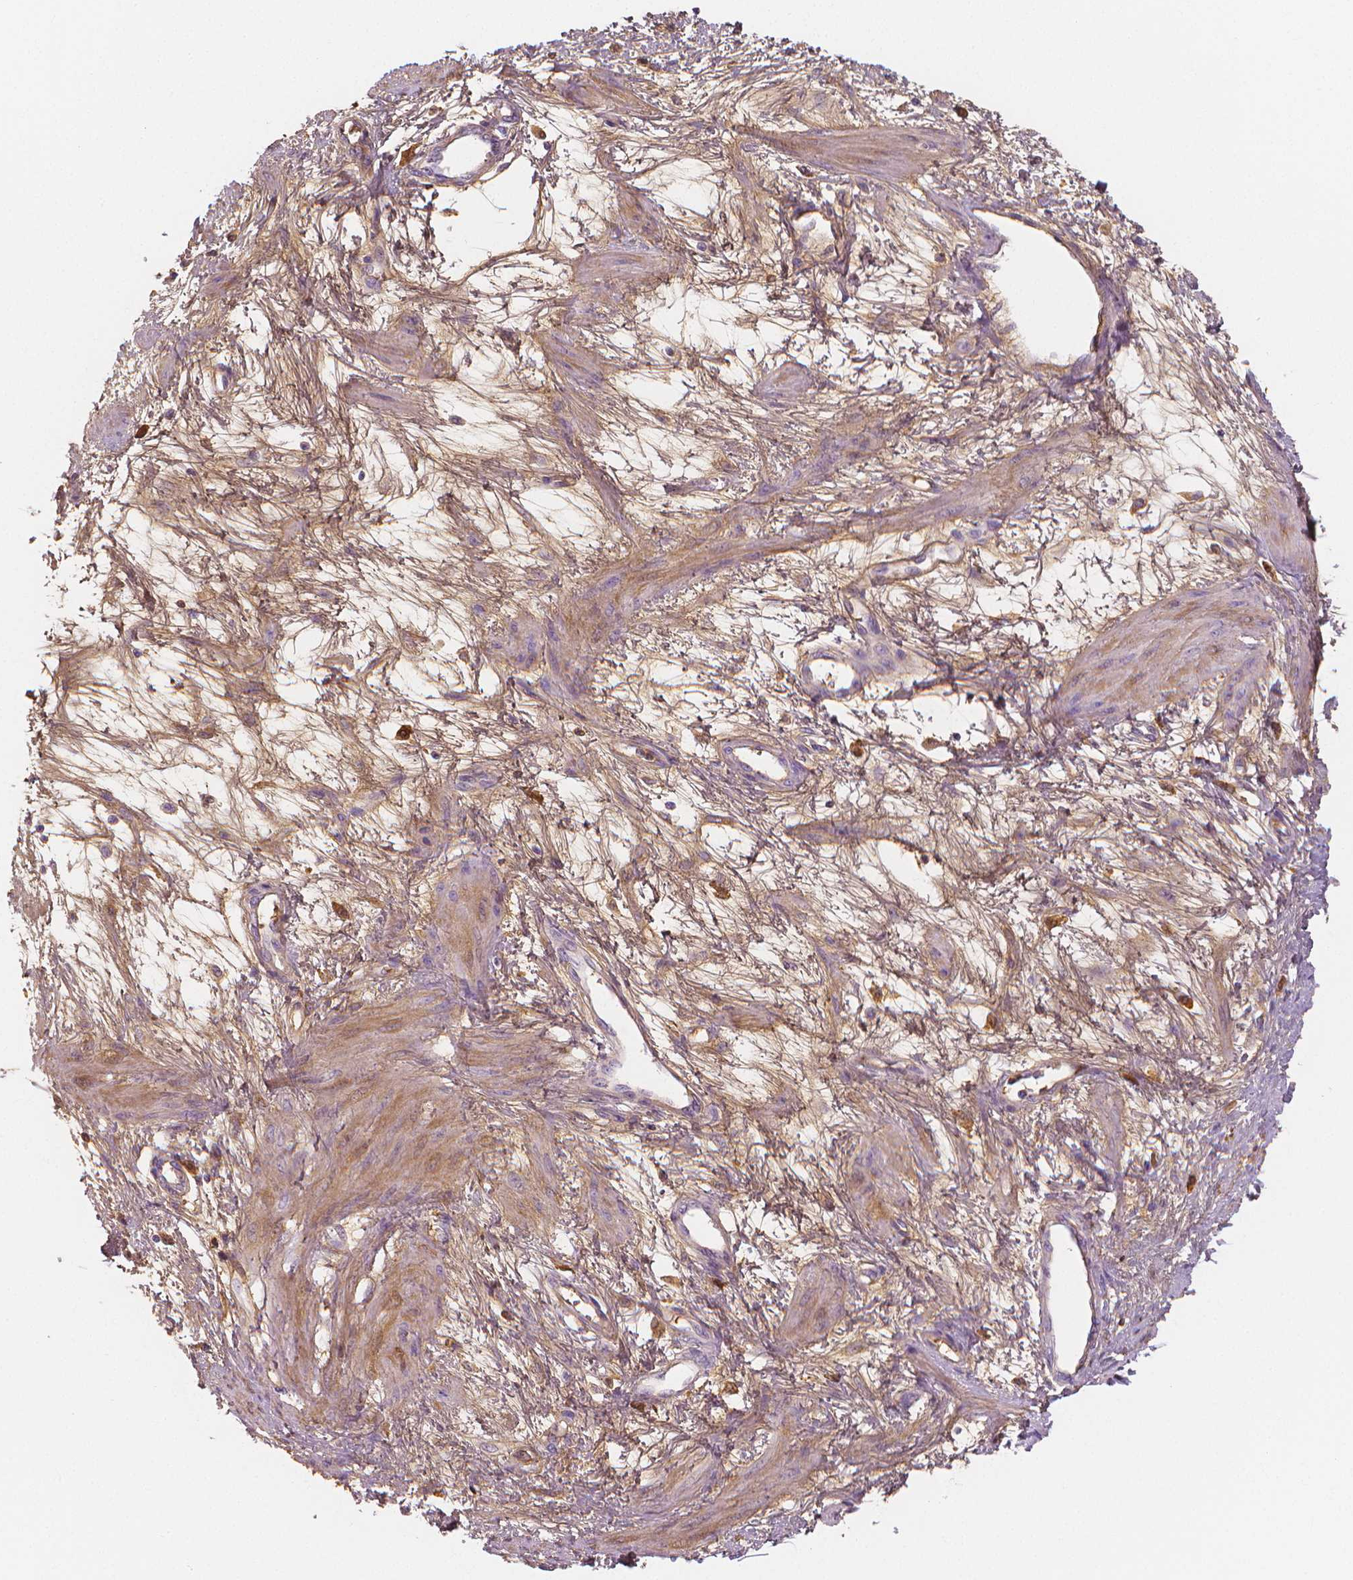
{"staining": {"intensity": "weak", "quantity": "<25%", "location": "cytoplasmic/membranous"}, "tissue": "smooth muscle", "cell_type": "Smooth muscle cells", "image_type": "normal", "snomed": [{"axis": "morphology", "description": "Normal tissue, NOS"}, {"axis": "topography", "description": "Smooth muscle"}, {"axis": "topography", "description": "Uterus"}], "caption": "Protein analysis of unremarkable smooth muscle shows no significant positivity in smooth muscle cells. The staining is performed using DAB brown chromogen with nuclei counter-stained in using hematoxylin.", "gene": "APOA4", "patient": {"sex": "female", "age": 39}}